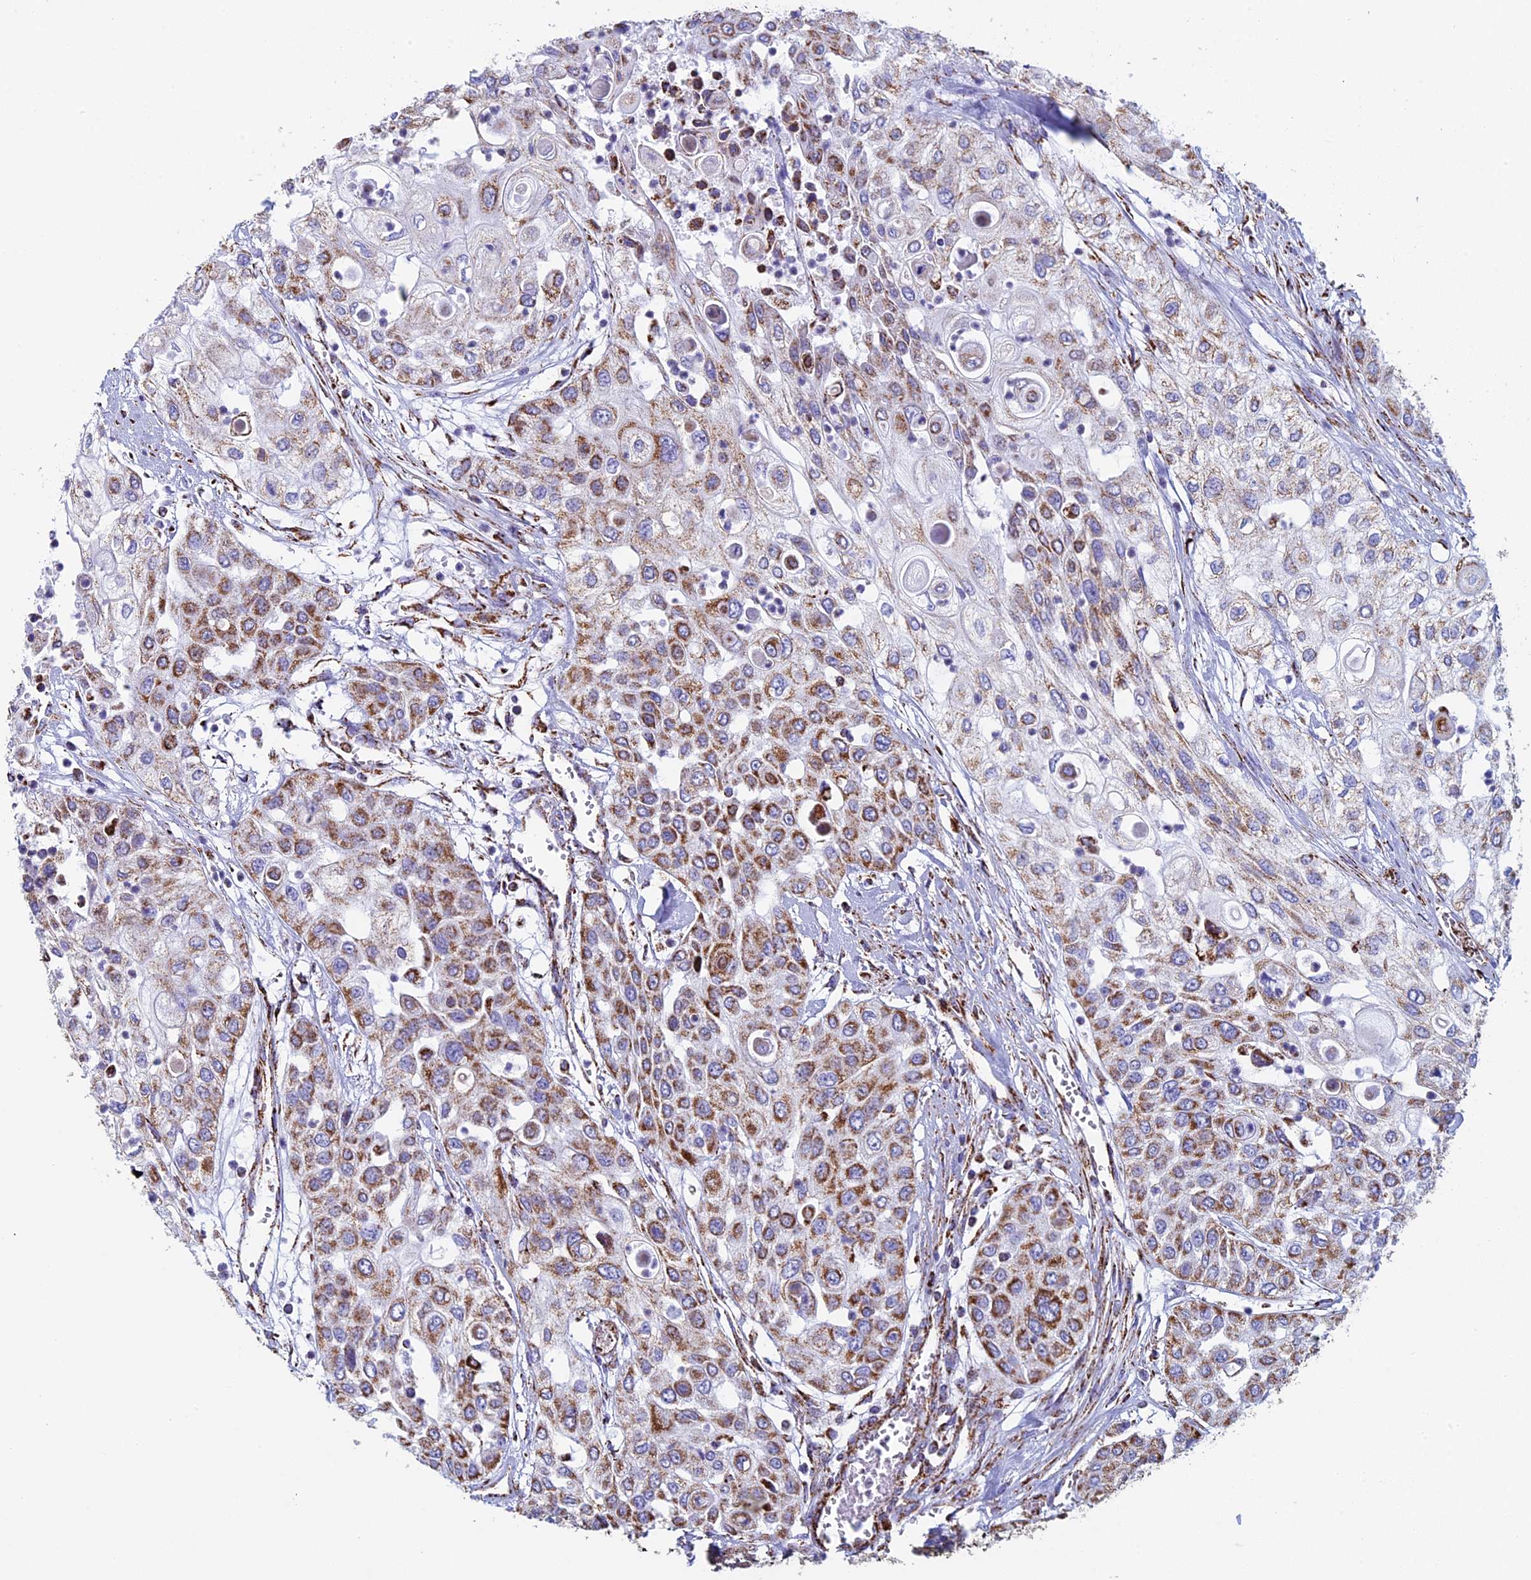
{"staining": {"intensity": "moderate", "quantity": ">75%", "location": "cytoplasmic/membranous"}, "tissue": "urothelial cancer", "cell_type": "Tumor cells", "image_type": "cancer", "snomed": [{"axis": "morphology", "description": "Urothelial carcinoma, High grade"}, {"axis": "topography", "description": "Urinary bladder"}], "caption": "Protein analysis of urothelial cancer tissue displays moderate cytoplasmic/membranous positivity in about >75% of tumor cells. Using DAB (3,3'-diaminobenzidine) (brown) and hematoxylin (blue) stains, captured at high magnification using brightfield microscopy.", "gene": "UQCRFS1", "patient": {"sex": "female", "age": 79}}